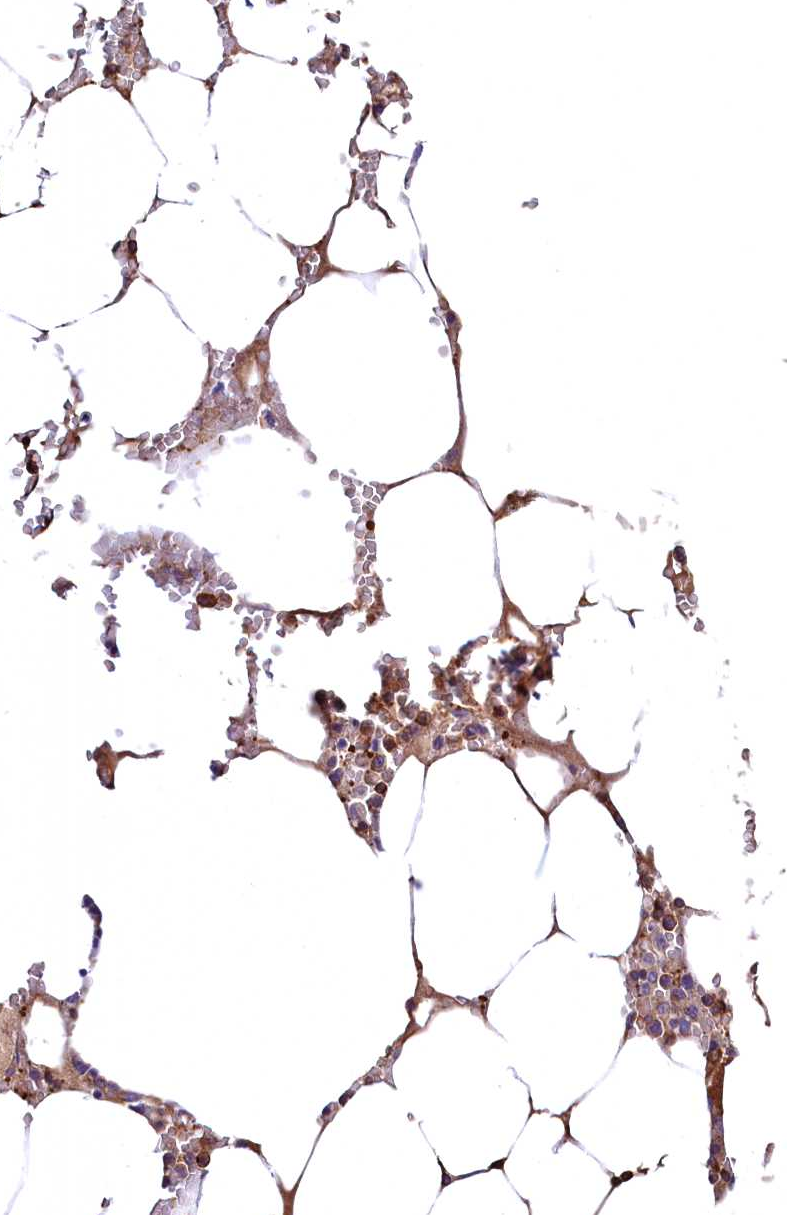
{"staining": {"intensity": "moderate", "quantity": "25%-75%", "location": "cytoplasmic/membranous"}, "tissue": "bone marrow", "cell_type": "Hematopoietic cells", "image_type": "normal", "snomed": [{"axis": "morphology", "description": "Normal tissue, NOS"}, {"axis": "topography", "description": "Bone marrow"}], "caption": "Protein expression by IHC exhibits moderate cytoplasmic/membranous positivity in about 25%-75% of hematopoietic cells in unremarkable bone marrow. The staining was performed using DAB (3,3'-diaminobenzidine) to visualize the protein expression in brown, while the nuclei were stained in blue with hematoxylin (Magnification: 20x).", "gene": "RARS2", "patient": {"sex": "male", "age": 70}}